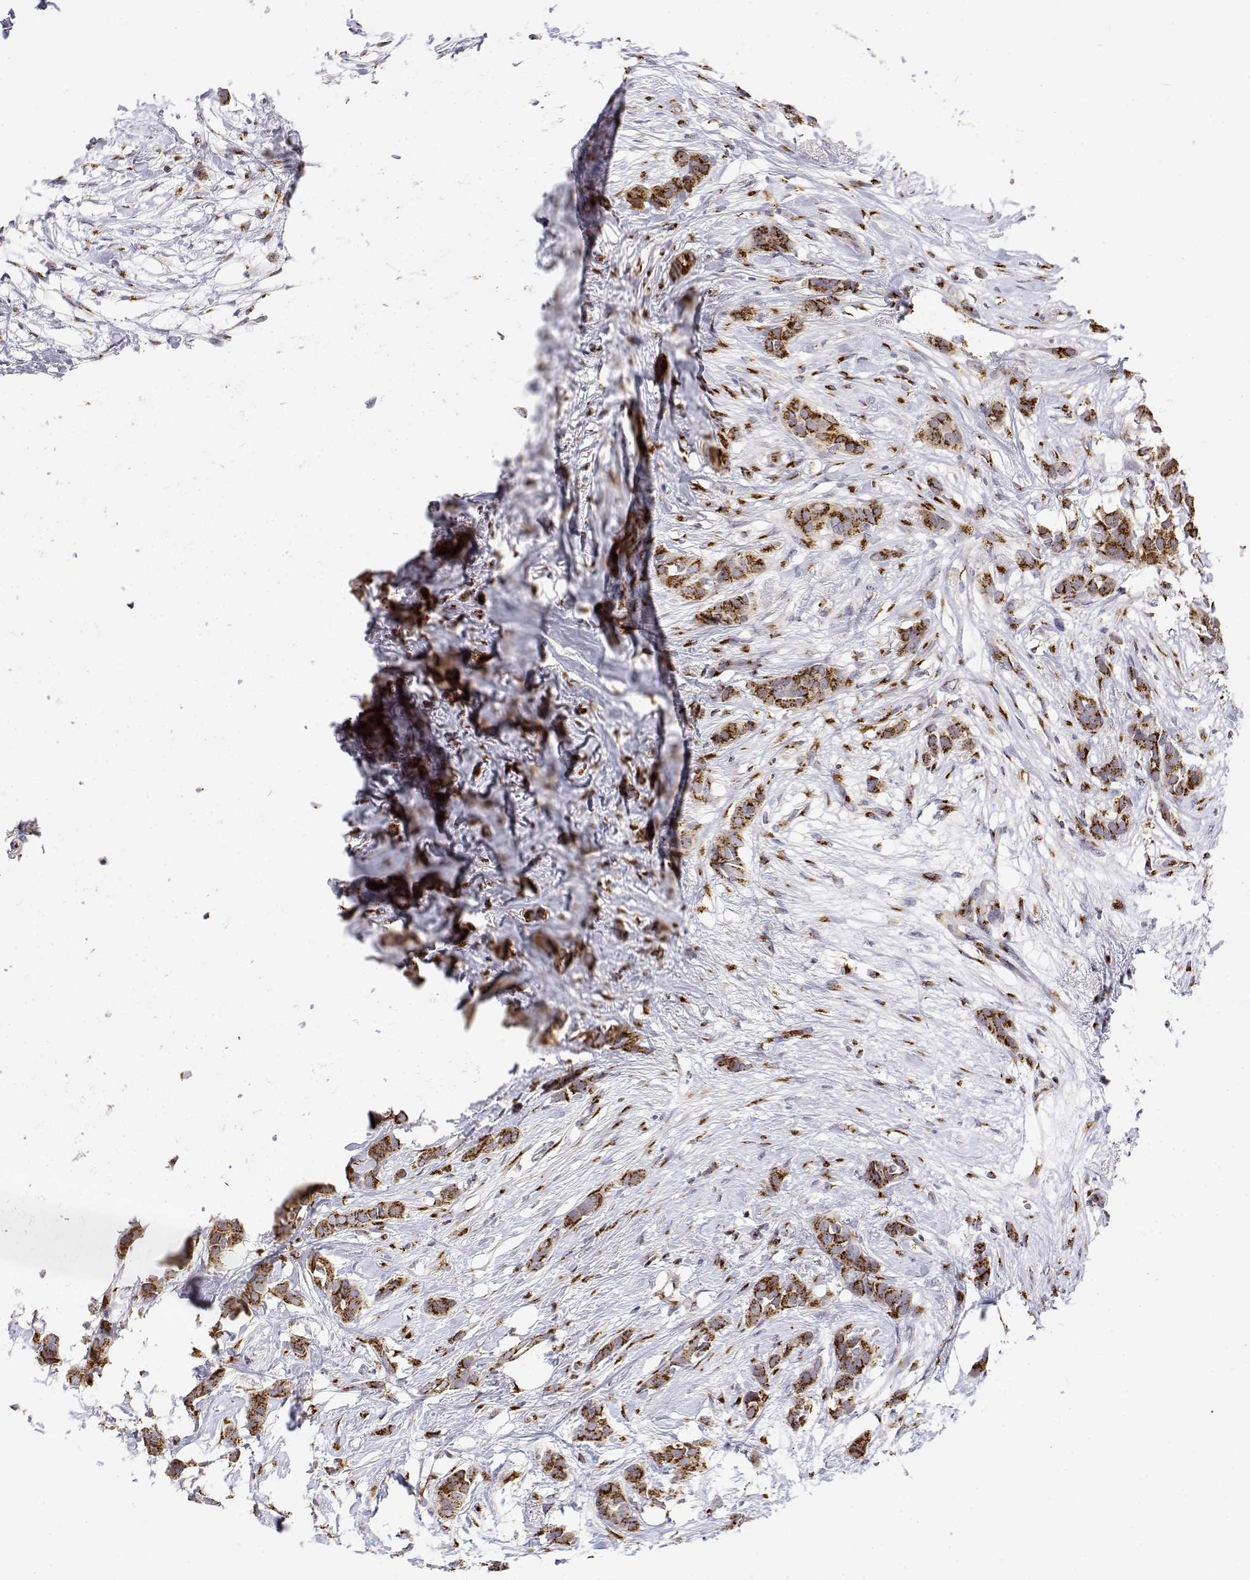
{"staining": {"intensity": "strong", "quantity": ">75%", "location": "cytoplasmic/membranous"}, "tissue": "breast cancer", "cell_type": "Tumor cells", "image_type": "cancer", "snomed": [{"axis": "morphology", "description": "Duct carcinoma"}, {"axis": "topography", "description": "Breast"}], "caption": "A high-resolution photomicrograph shows IHC staining of breast invasive ductal carcinoma, which demonstrates strong cytoplasmic/membranous positivity in approximately >75% of tumor cells.", "gene": "YIPF3", "patient": {"sex": "female", "age": 62}}